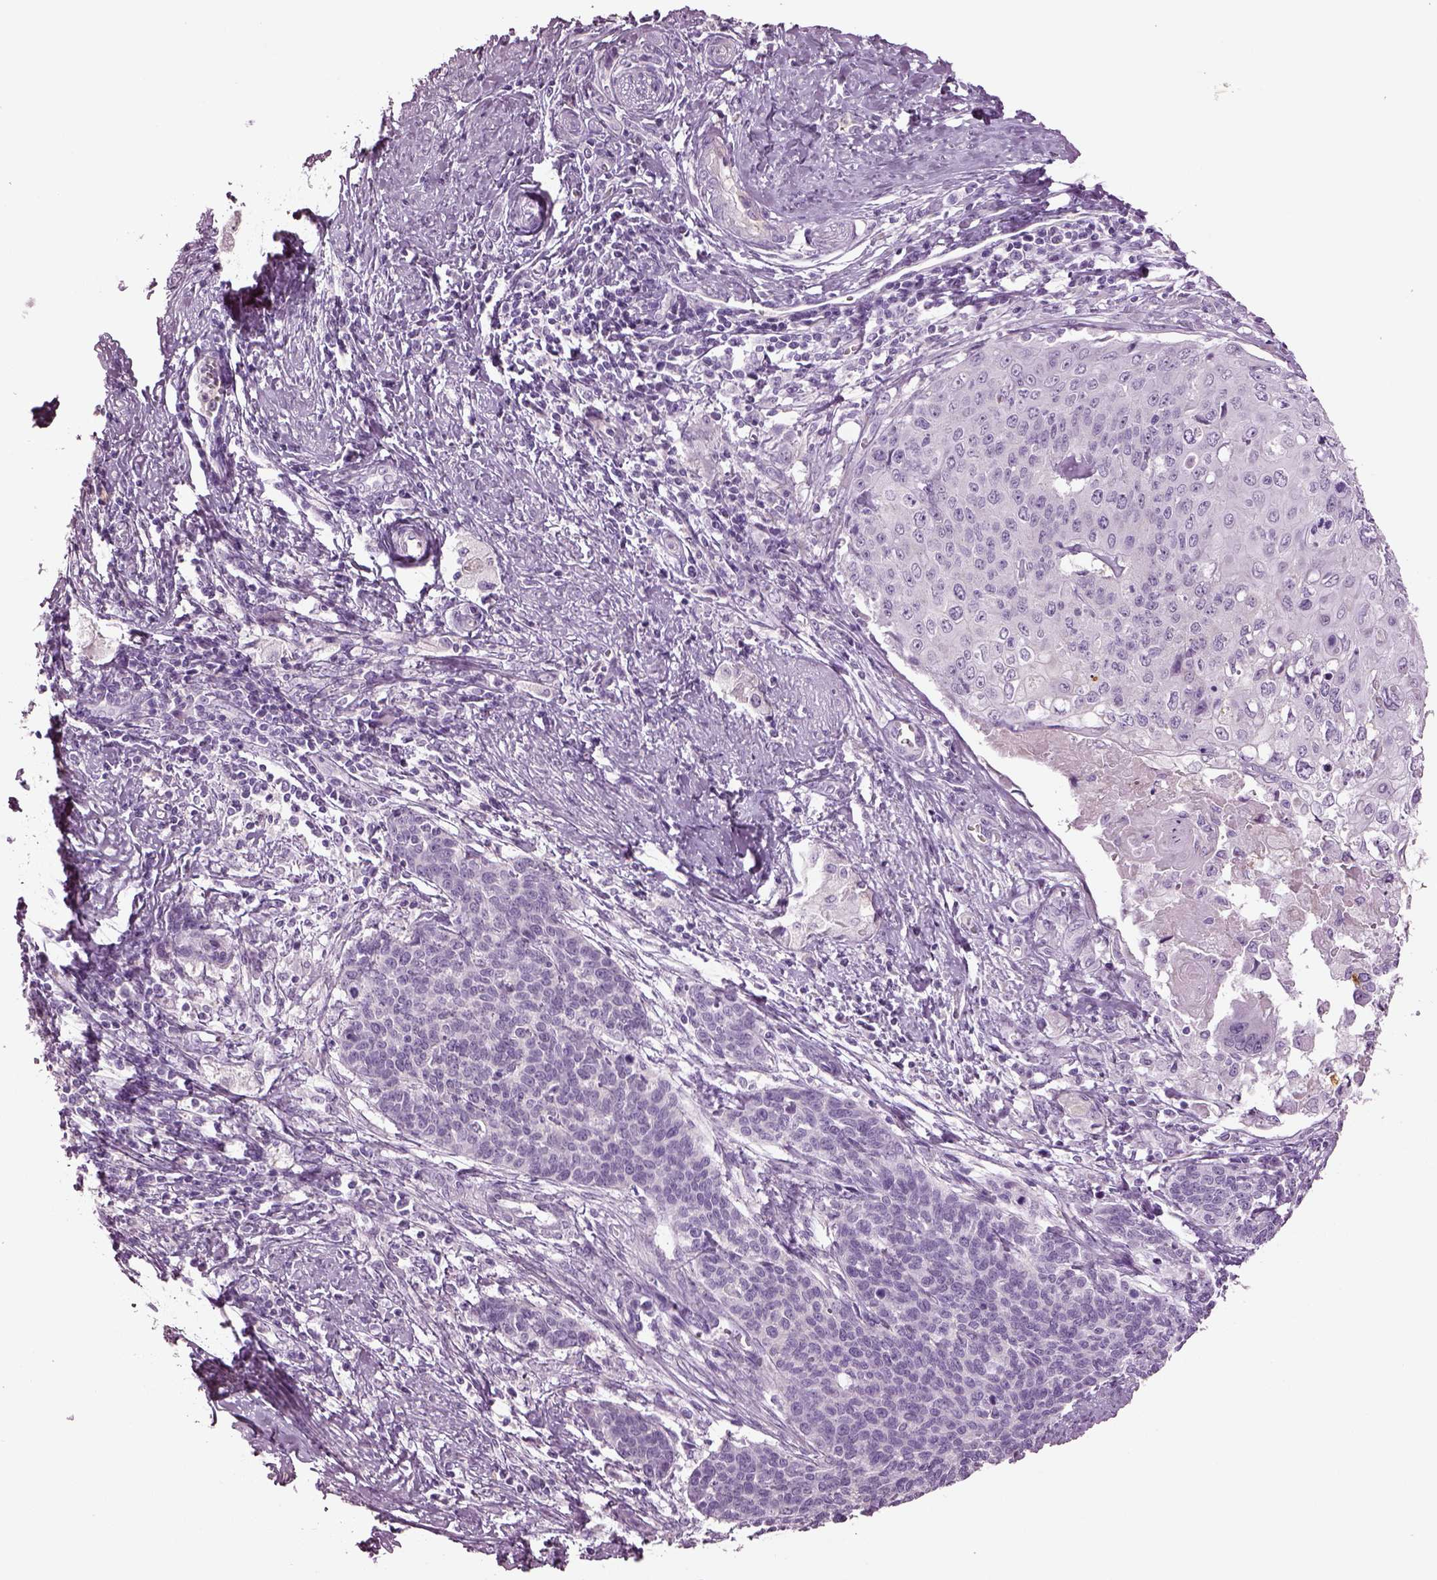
{"staining": {"intensity": "negative", "quantity": "none", "location": "none"}, "tissue": "cervical cancer", "cell_type": "Tumor cells", "image_type": "cancer", "snomed": [{"axis": "morphology", "description": "Squamous cell carcinoma, NOS"}, {"axis": "topography", "description": "Cervix"}], "caption": "Immunohistochemistry histopathology image of neoplastic tissue: human cervical squamous cell carcinoma stained with DAB displays no significant protein staining in tumor cells.", "gene": "GUCA1A", "patient": {"sex": "female", "age": 39}}